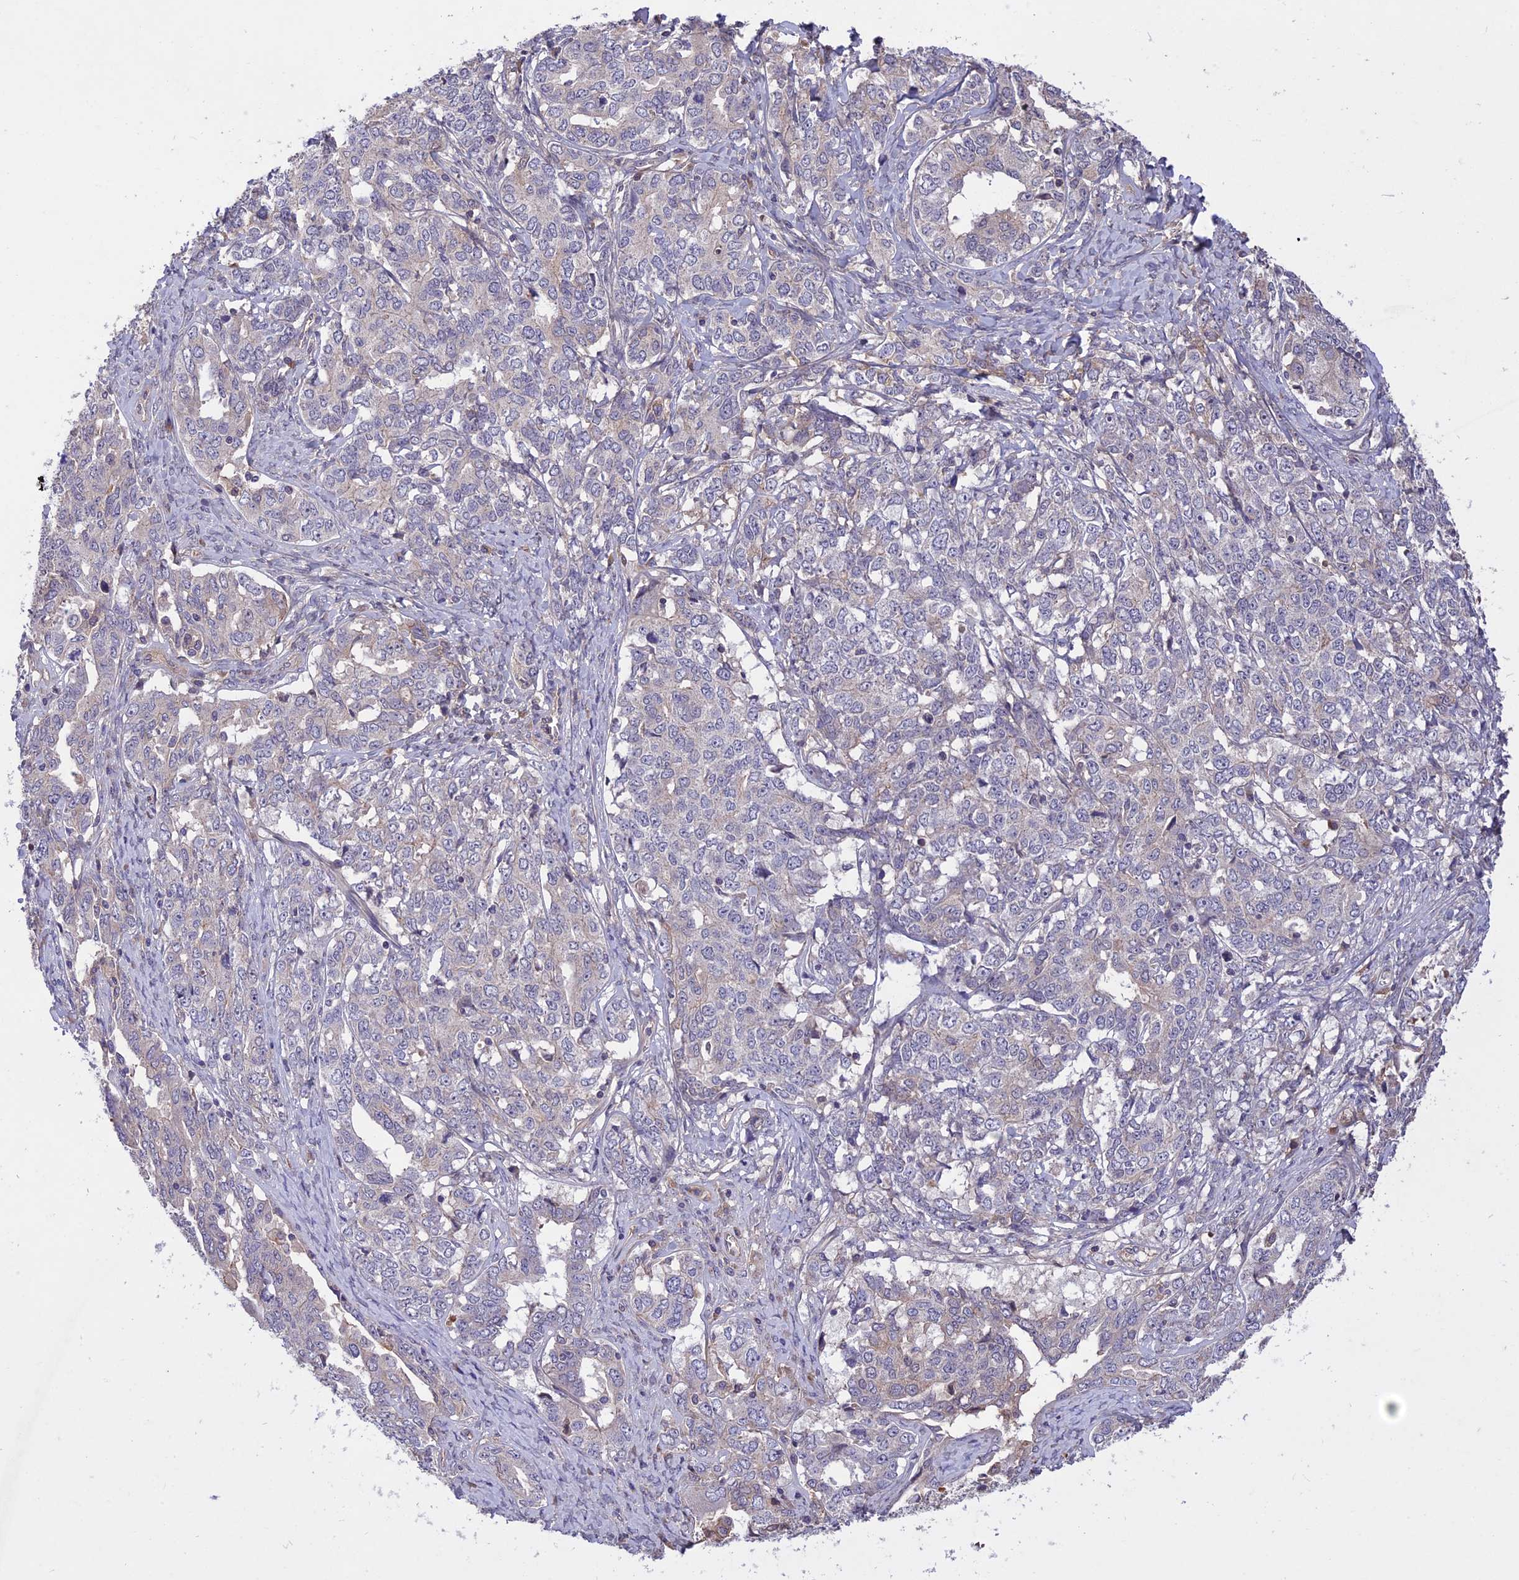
{"staining": {"intensity": "negative", "quantity": "none", "location": "none"}, "tissue": "ovarian cancer", "cell_type": "Tumor cells", "image_type": "cancer", "snomed": [{"axis": "morphology", "description": "Carcinoma, endometroid"}, {"axis": "topography", "description": "Ovary"}], "caption": "A high-resolution histopathology image shows immunohistochemistry staining of ovarian endometroid carcinoma, which reveals no significant positivity in tumor cells. Brightfield microscopy of immunohistochemistry (IHC) stained with DAB (3,3'-diaminobenzidine) (brown) and hematoxylin (blue), captured at high magnification.", "gene": "ADO", "patient": {"sex": "female", "age": 62}}